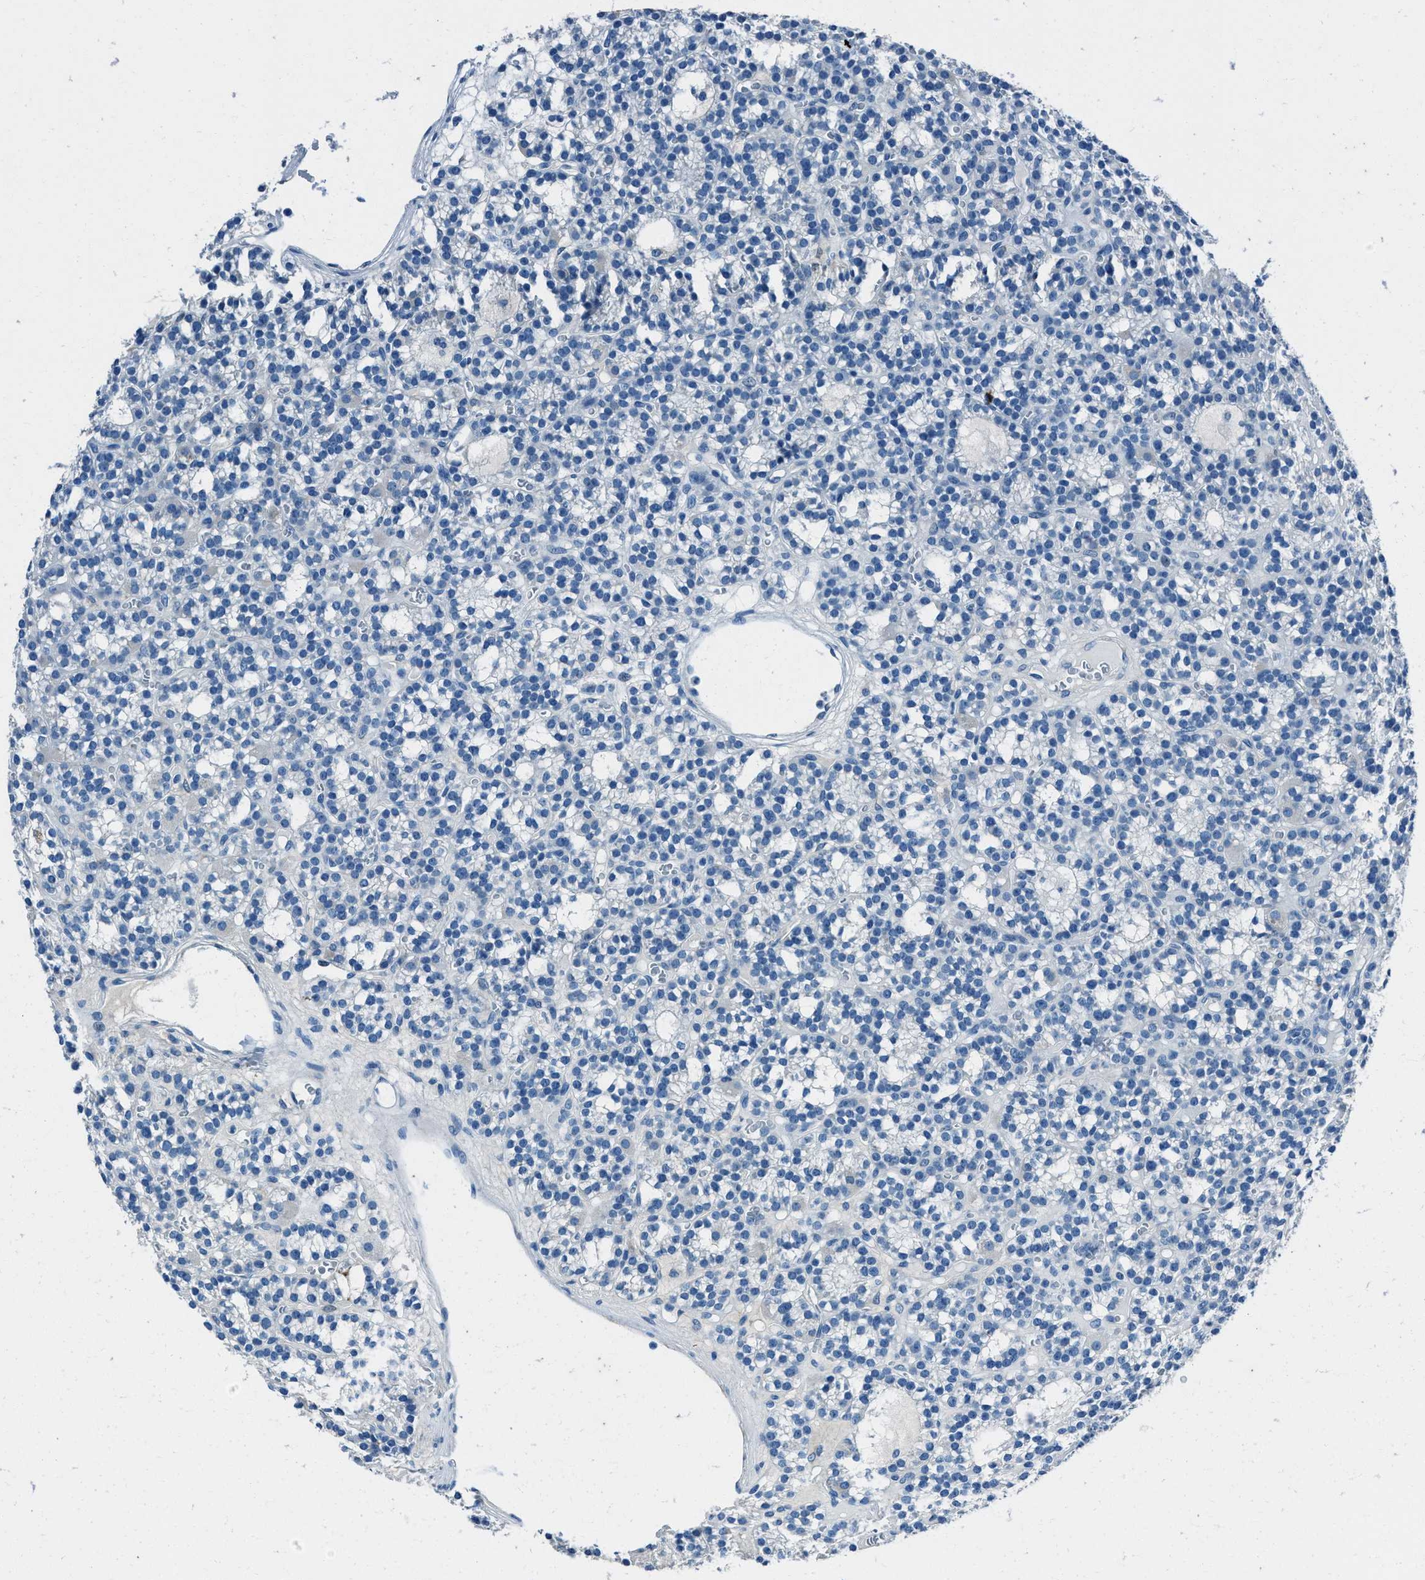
{"staining": {"intensity": "negative", "quantity": "none", "location": "none"}, "tissue": "parathyroid gland", "cell_type": "Glandular cells", "image_type": "normal", "snomed": [{"axis": "morphology", "description": "Normal tissue, NOS"}, {"axis": "morphology", "description": "Adenoma, NOS"}, {"axis": "topography", "description": "Parathyroid gland"}], "caption": "Immunohistochemistry (IHC) of benign parathyroid gland demonstrates no expression in glandular cells.", "gene": "AMACR", "patient": {"sex": "female", "age": 58}}